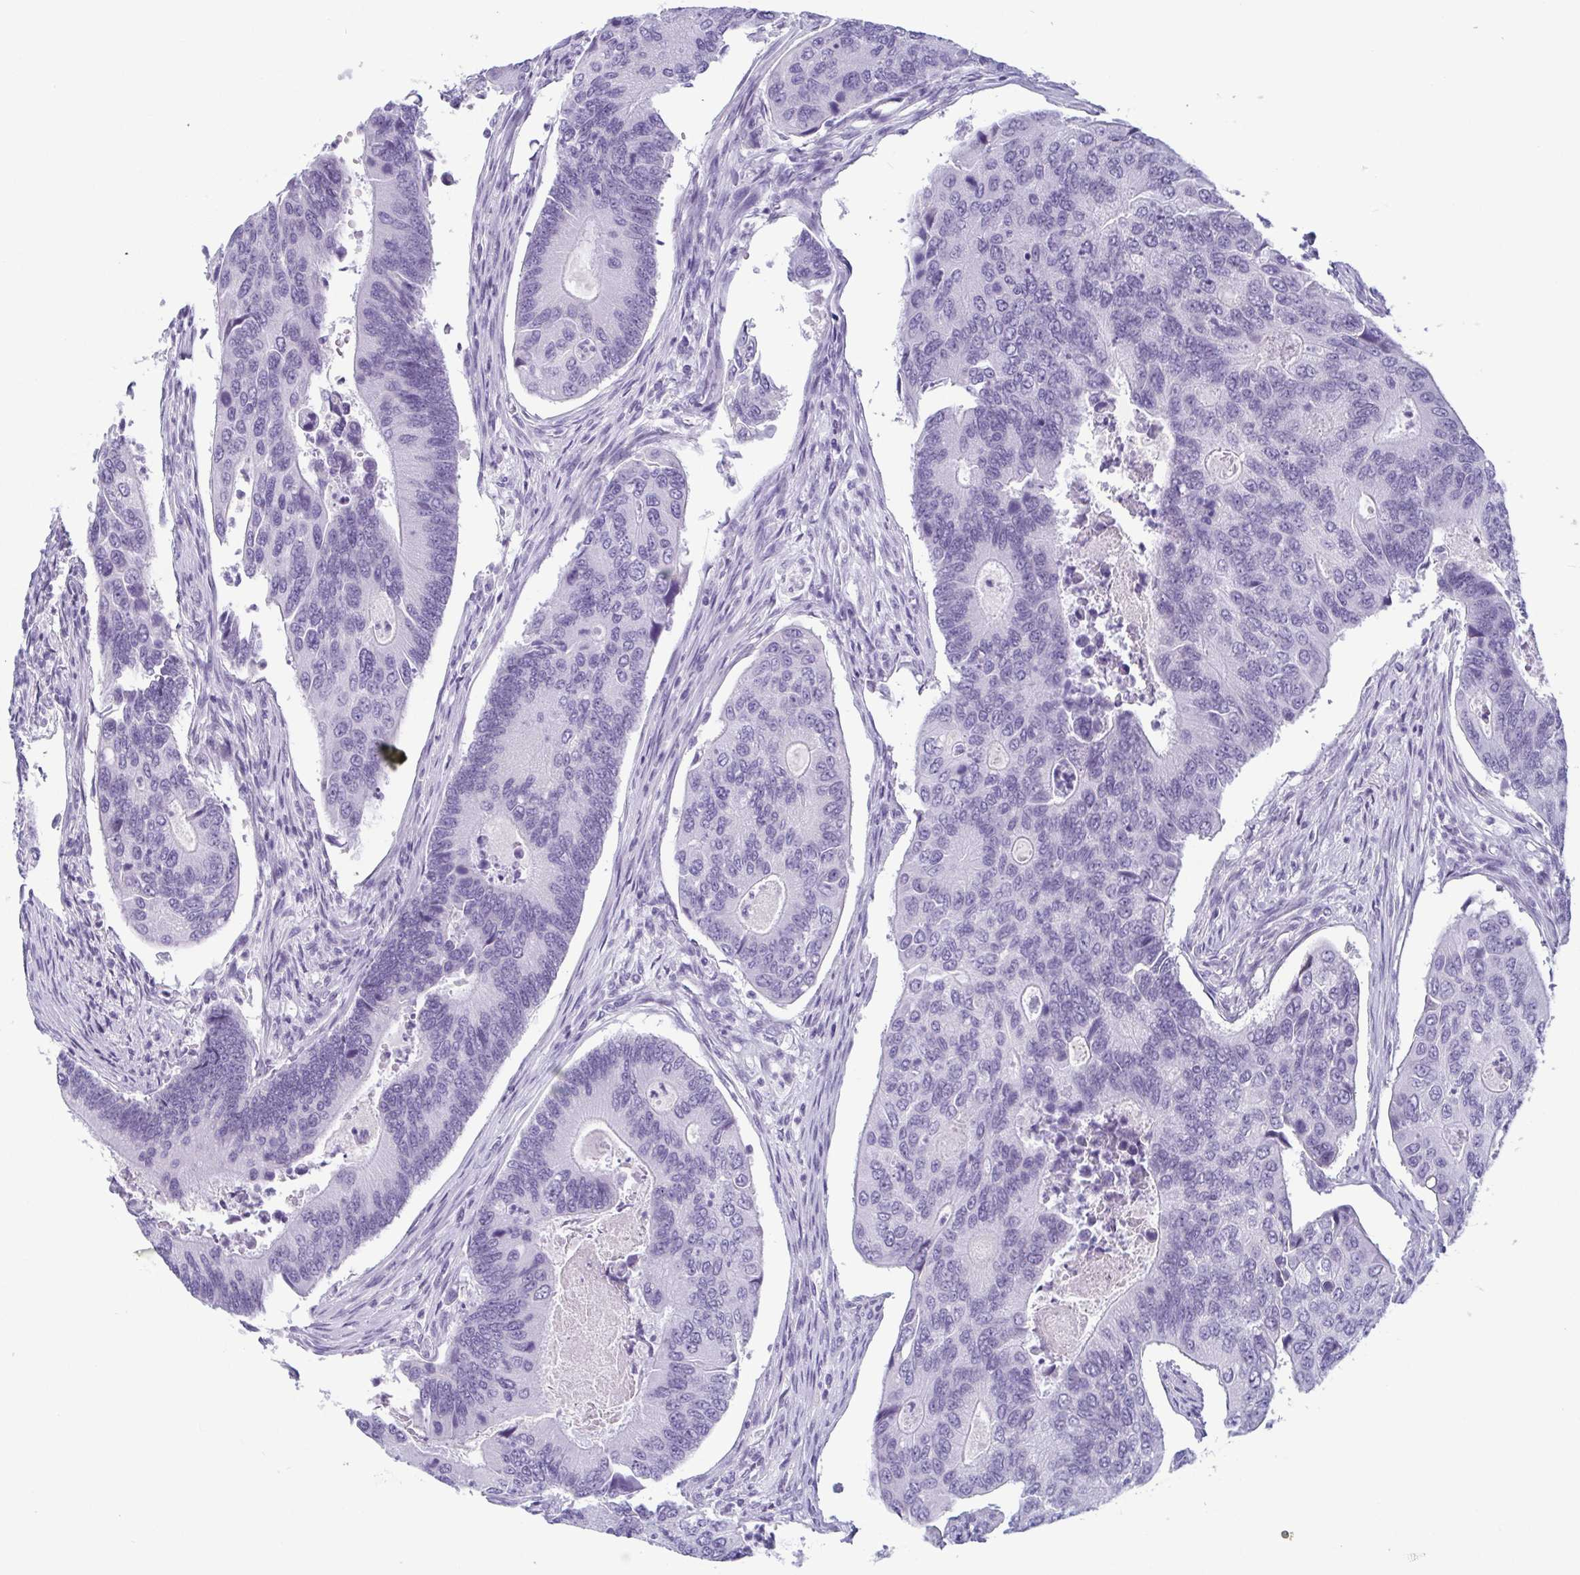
{"staining": {"intensity": "negative", "quantity": "none", "location": "none"}, "tissue": "colorectal cancer", "cell_type": "Tumor cells", "image_type": "cancer", "snomed": [{"axis": "morphology", "description": "Adenocarcinoma, NOS"}, {"axis": "topography", "description": "Colon"}], "caption": "This is an immunohistochemistry image of human colorectal adenocarcinoma. There is no positivity in tumor cells.", "gene": "KRT78", "patient": {"sex": "female", "age": 67}}